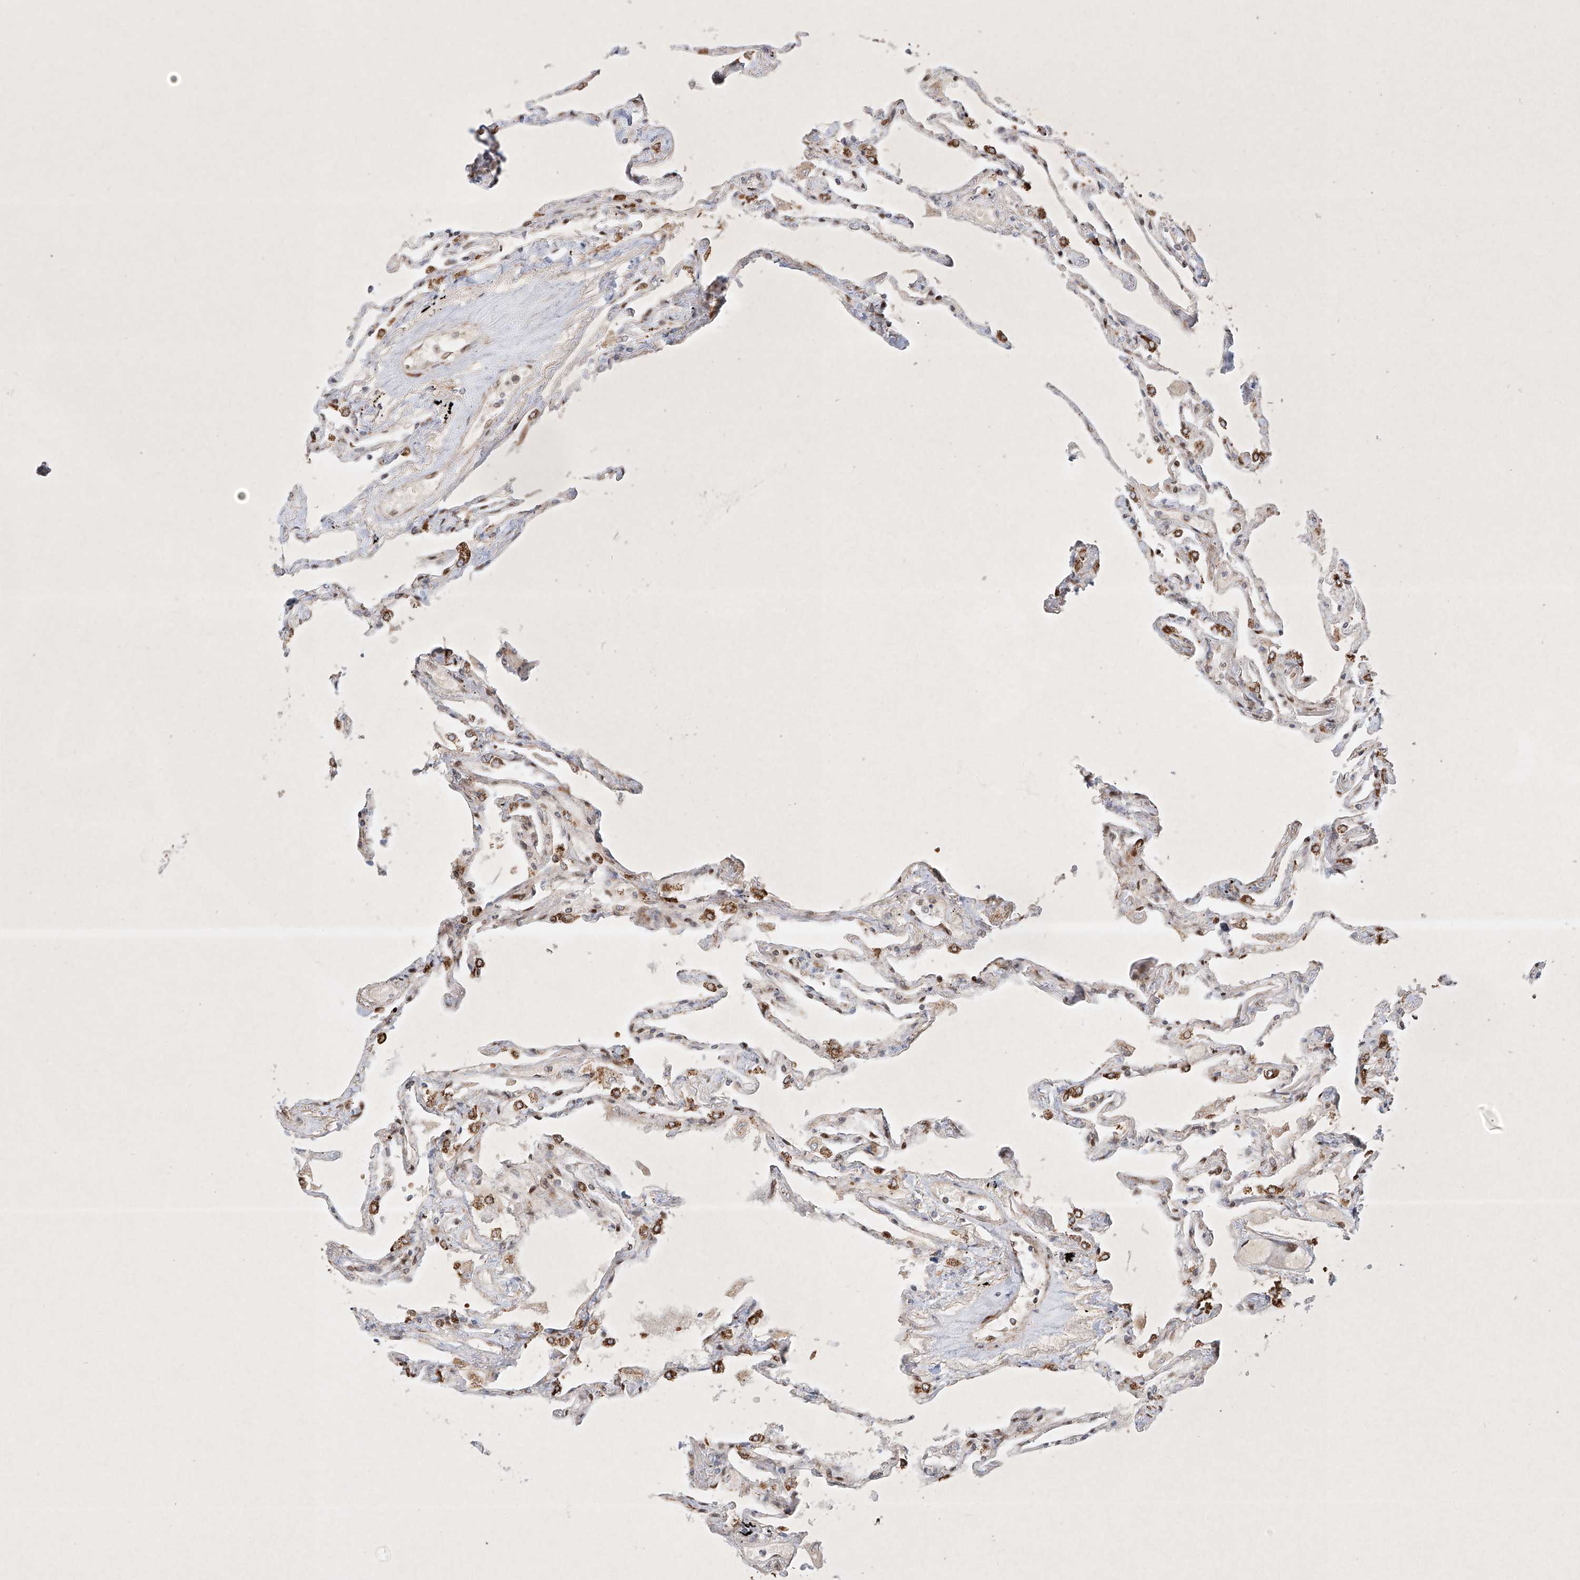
{"staining": {"intensity": "strong", "quantity": "25%-75%", "location": "cytoplasmic/membranous"}, "tissue": "lung", "cell_type": "Alveolar cells", "image_type": "normal", "snomed": [{"axis": "morphology", "description": "Normal tissue, NOS"}, {"axis": "topography", "description": "Lung"}], "caption": "Normal lung shows strong cytoplasmic/membranous positivity in about 25%-75% of alveolar cells, visualized by immunohistochemistry. The staining is performed using DAB (3,3'-diaminobenzidine) brown chromogen to label protein expression. The nuclei are counter-stained blue using hematoxylin.", "gene": "EPG5", "patient": {"sex": "female", "age": 67}}